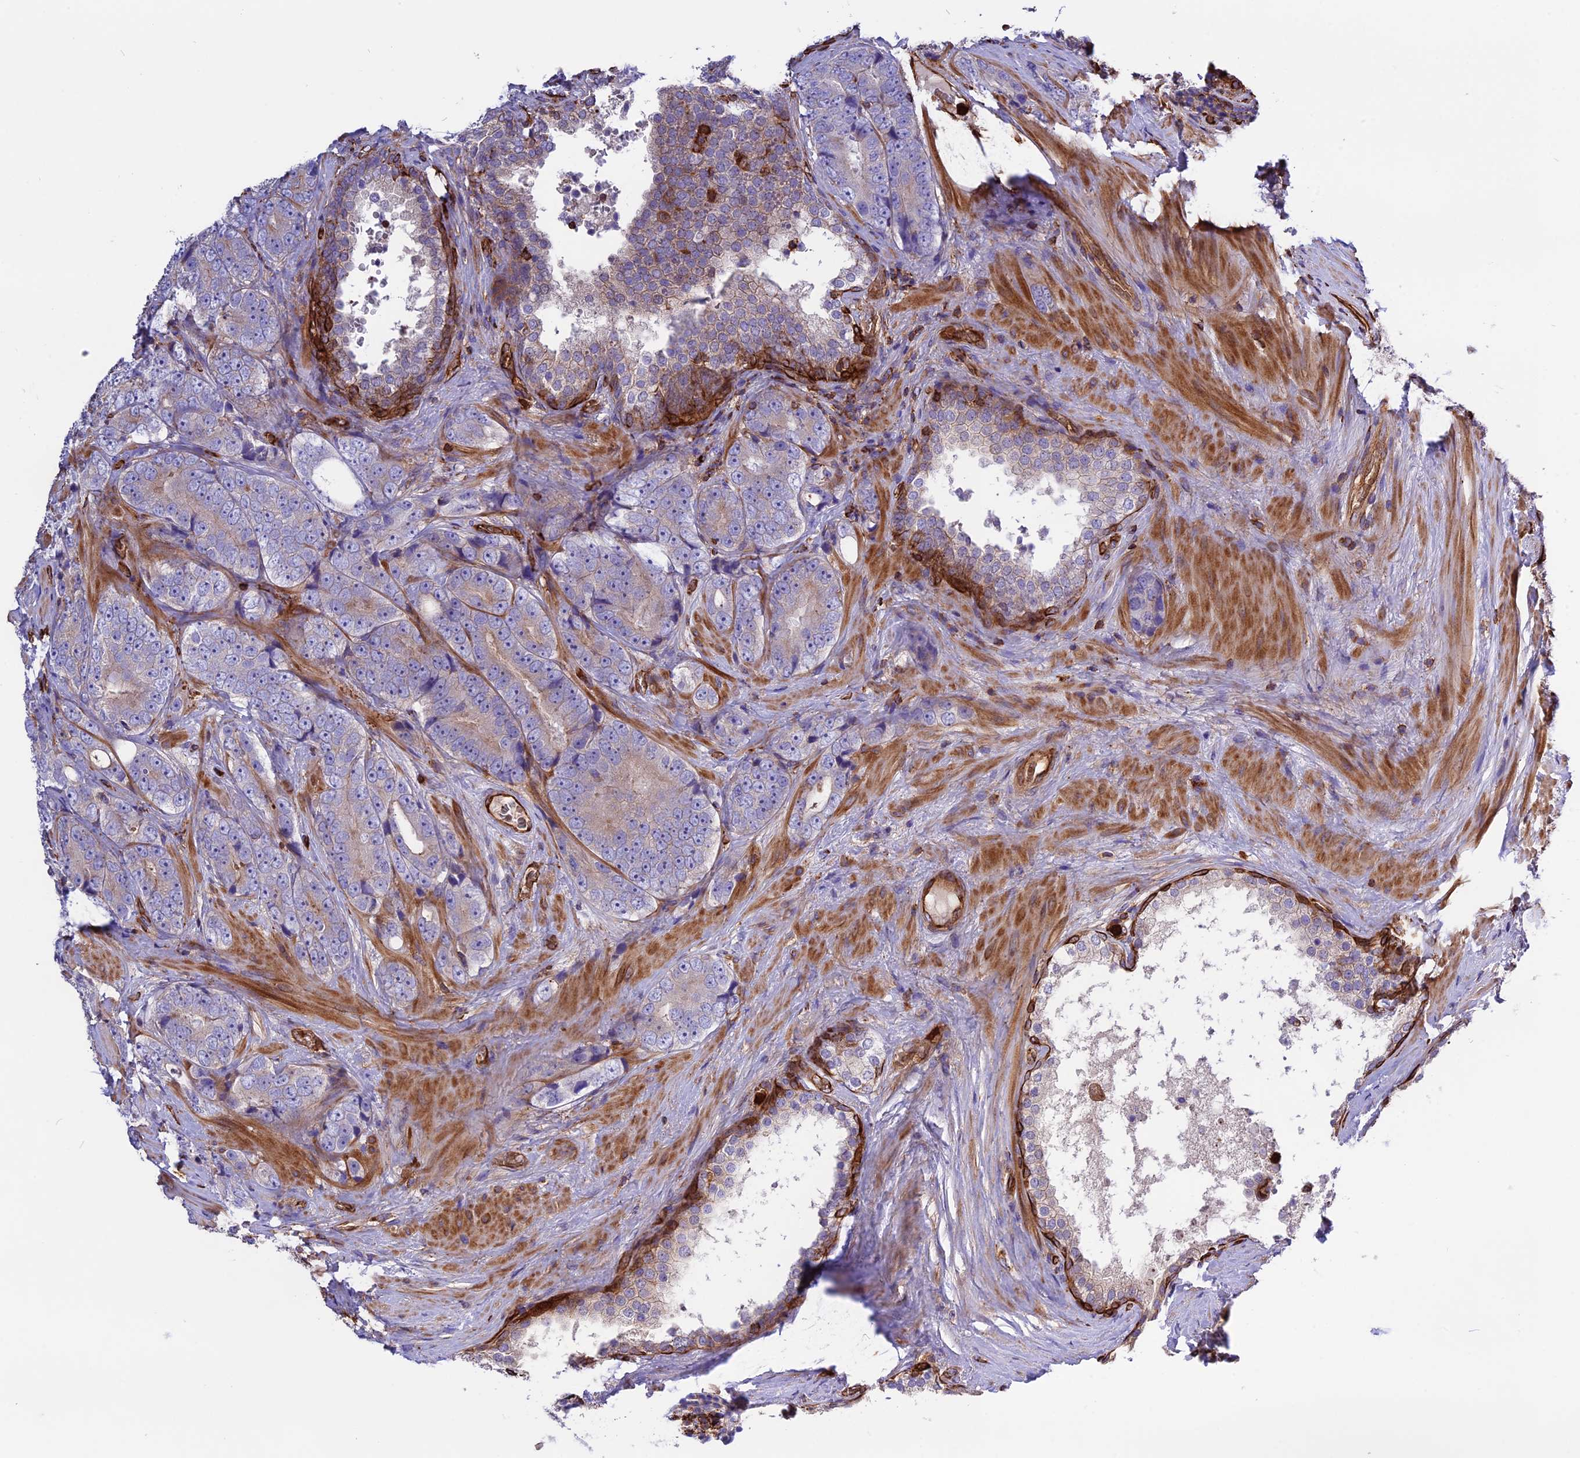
{"staining": {"intensity": "weak", "quantity": "<25%", "location": "cytoplasmic/membranous"}, "tissue": "prostate cancer", "cell_type": "Tumor cells", "image_type": "cancer", "snomed": [{"axis": "morphology", "description": "Adenocarcinoma, High grade"}, {"axis": "topography", "description": "Prostate"}], "caption": "Tumor cells are negative for protein expression in human adenocarcinoma (high-grade) (prostate).", "gene": "CD99L2", "patient": {"sex": "male", "age": 56}}